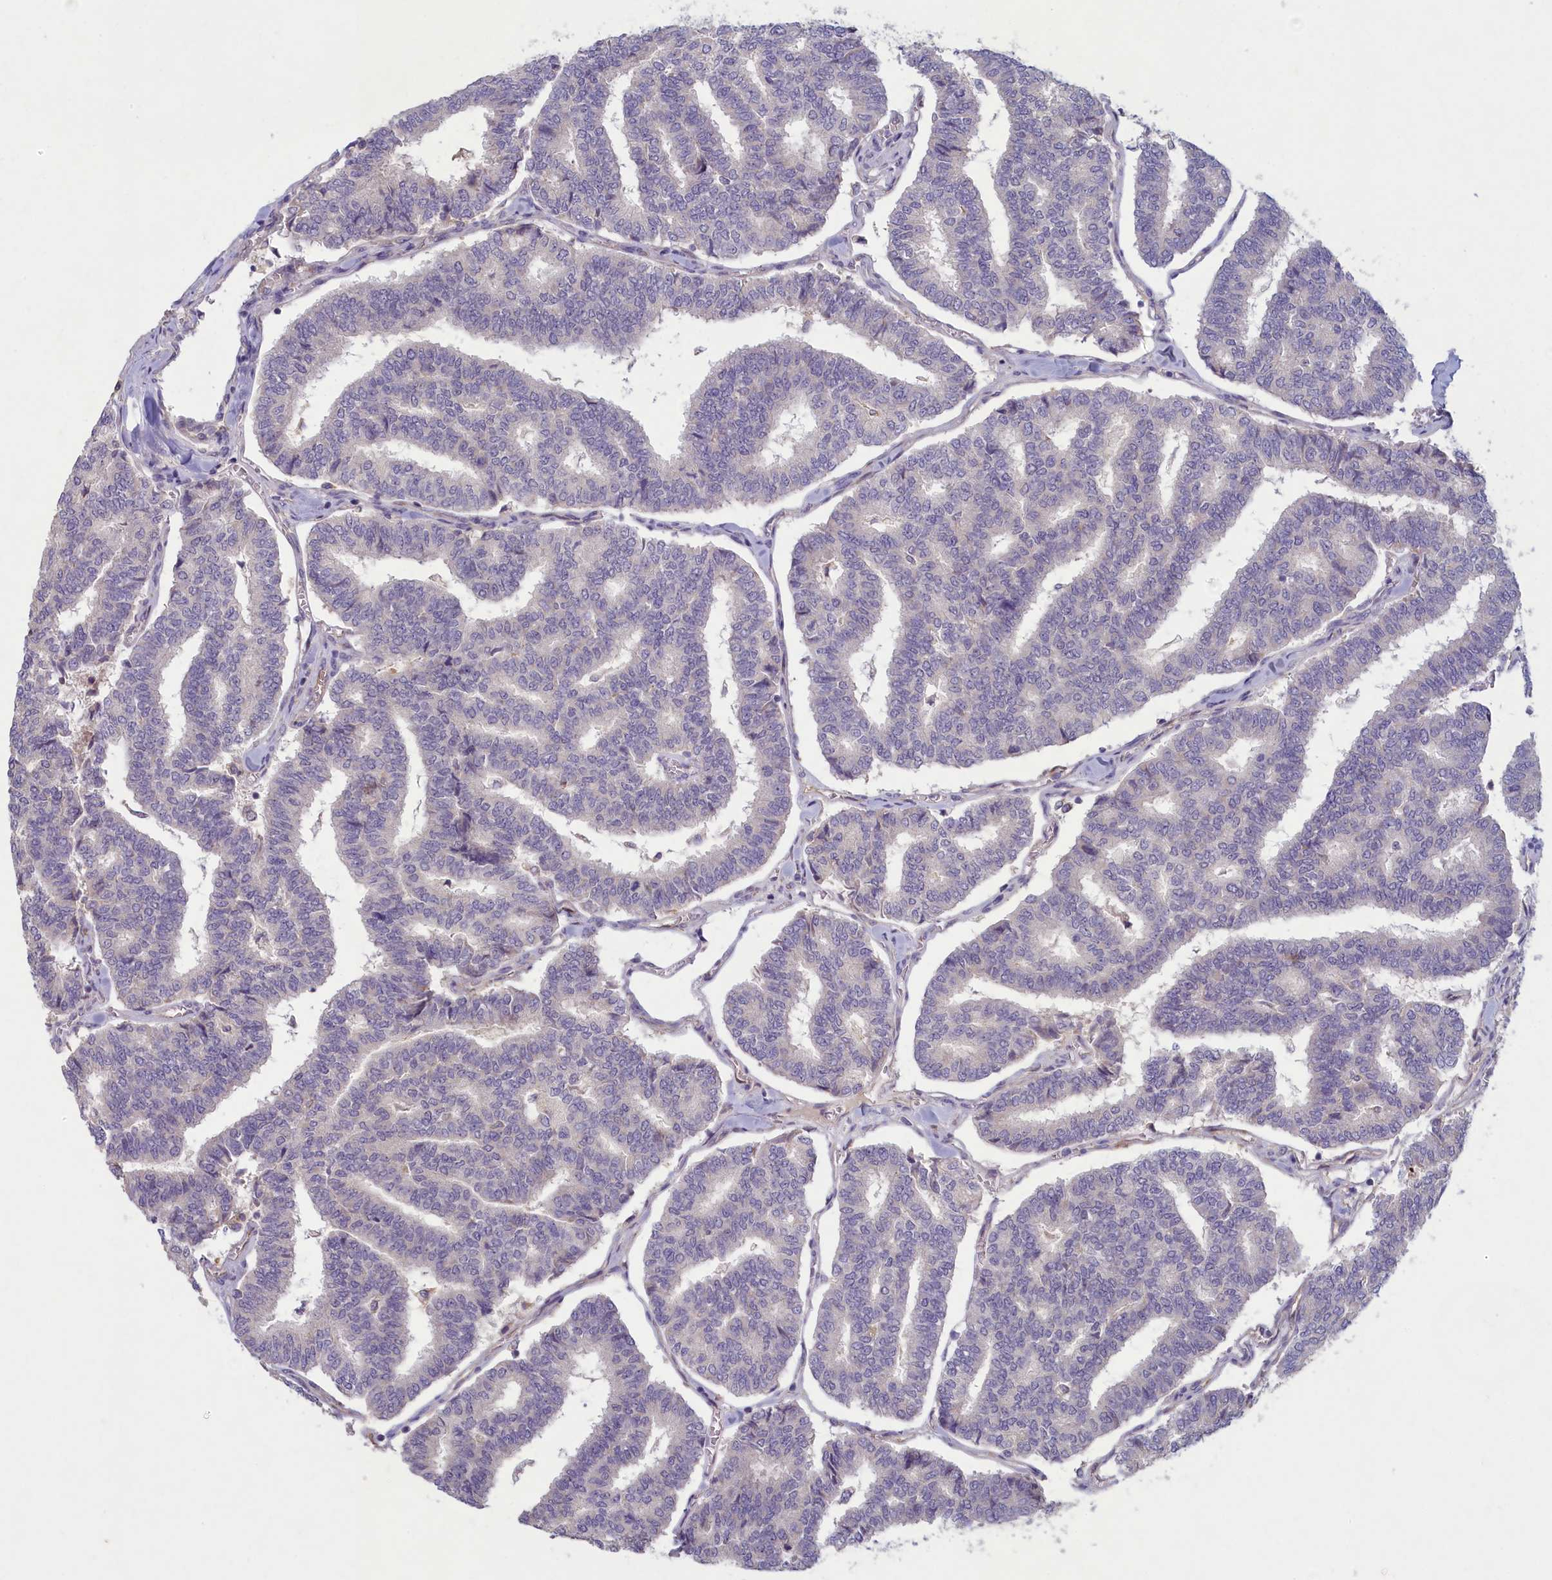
{"staining": {"intensity": "negative", "quantity": "none", "location": "none"}, "tissue": "thyroid cancer", "cell_type": "Tumor cells", "image_type": "cancer", "snomed": [{"axis": "morphology", "description": "Papillary adenocarcinoma, NOS"}, {"axis": "topography", "description": "Thyroid gland"}], "caption": "High magnification brightfield microscopy of thyroid papillary adenocarcinoma stained with DAB (brown) and counterstained with hematoxylin (blue): tumor cells show no significant staining.", "gene": "PLEKHG6", "patient": {"sex": "female", "age": 35}}